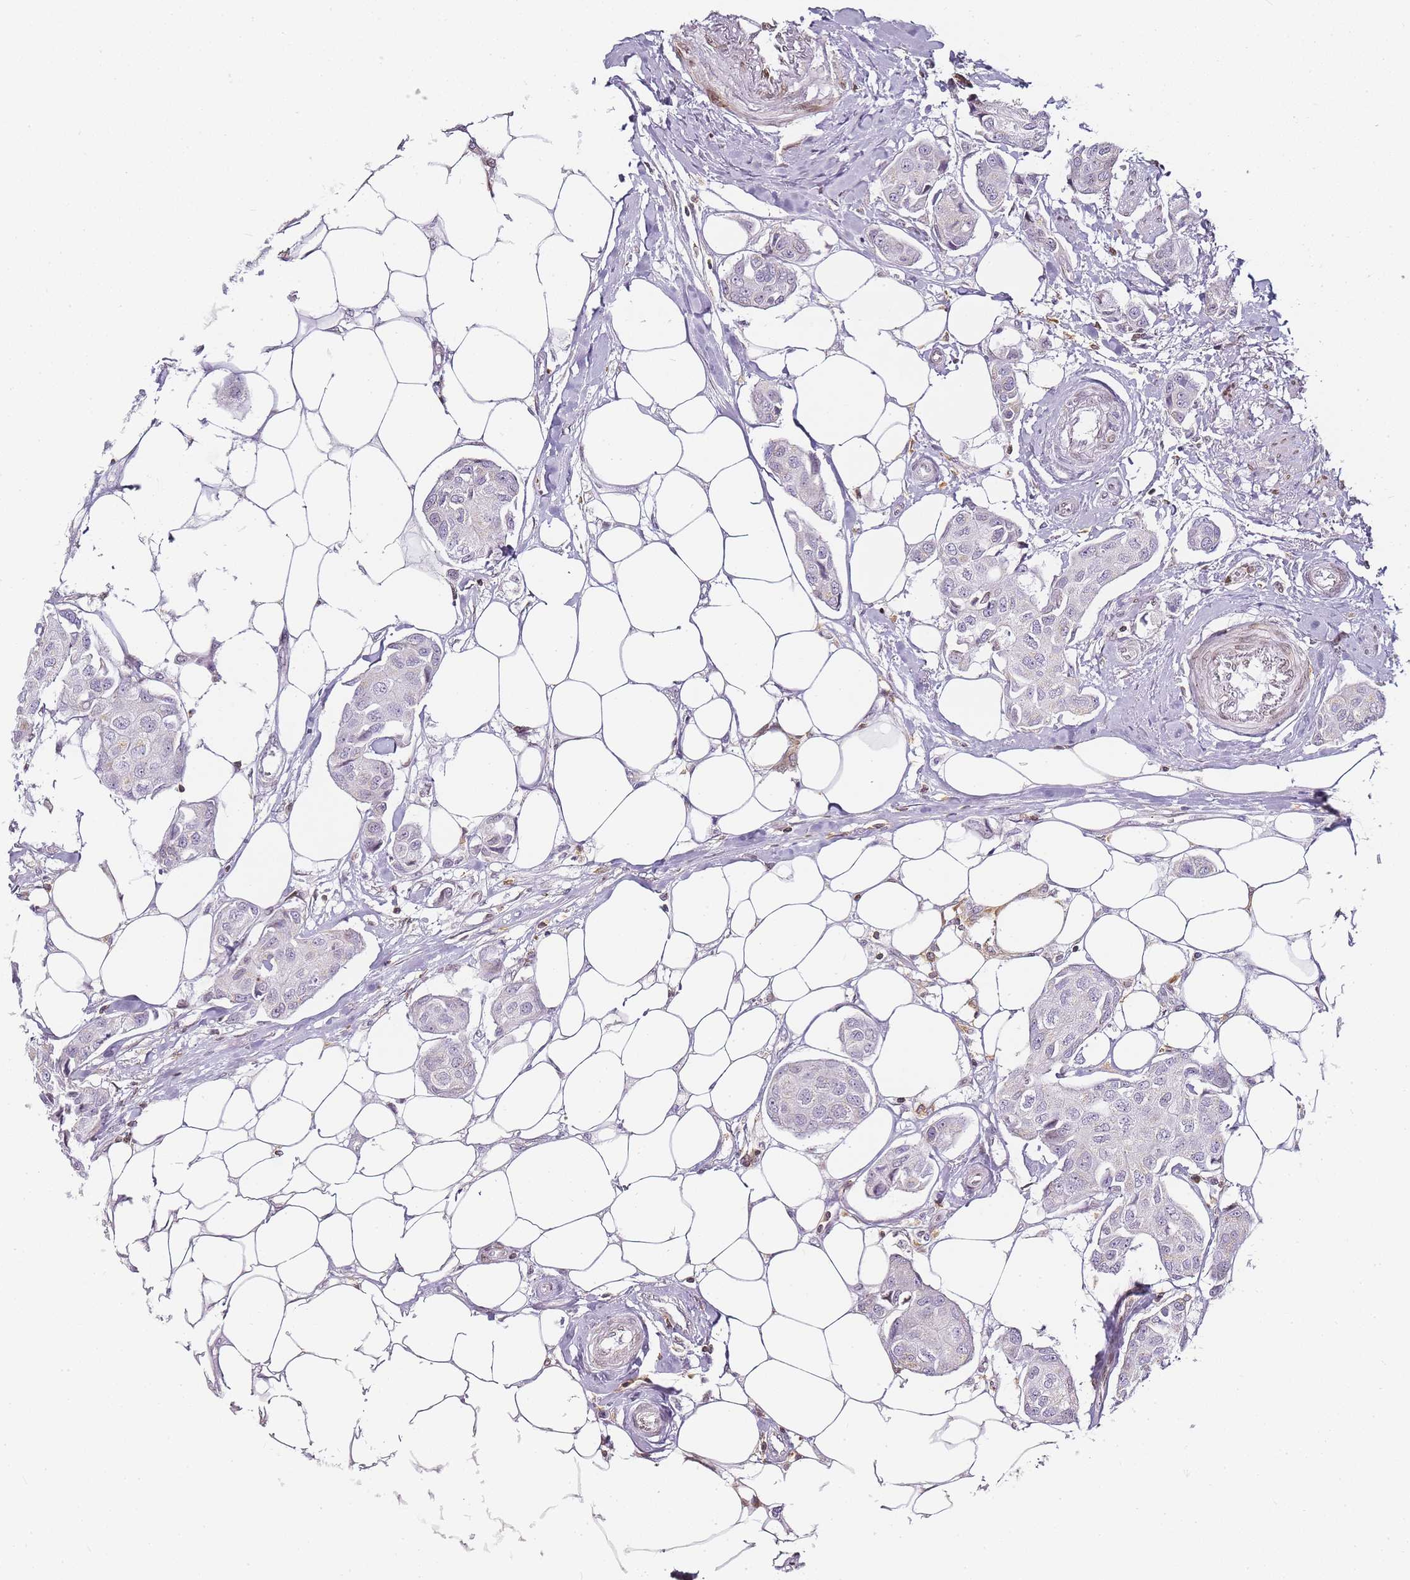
{"staining": {"intensity": "negative", "quantity": "none", "location": "none"}, "tissue": "breast cancer", "cell_type": "Tumor cells", "image_type": "cancer", "snomed": [{"axis": "morphology", "description": "Duct carcinoma"}, {"axis": "topography", "description": "Breast"}, {"axis": "topography", "description": "Lymph node"}], "caption": "Tumor cells show no significant protein positivity in intraductal carcinoma (breast).", "gene": "JAKMIP1", "patient": {"sex": "female", "age": 80}}